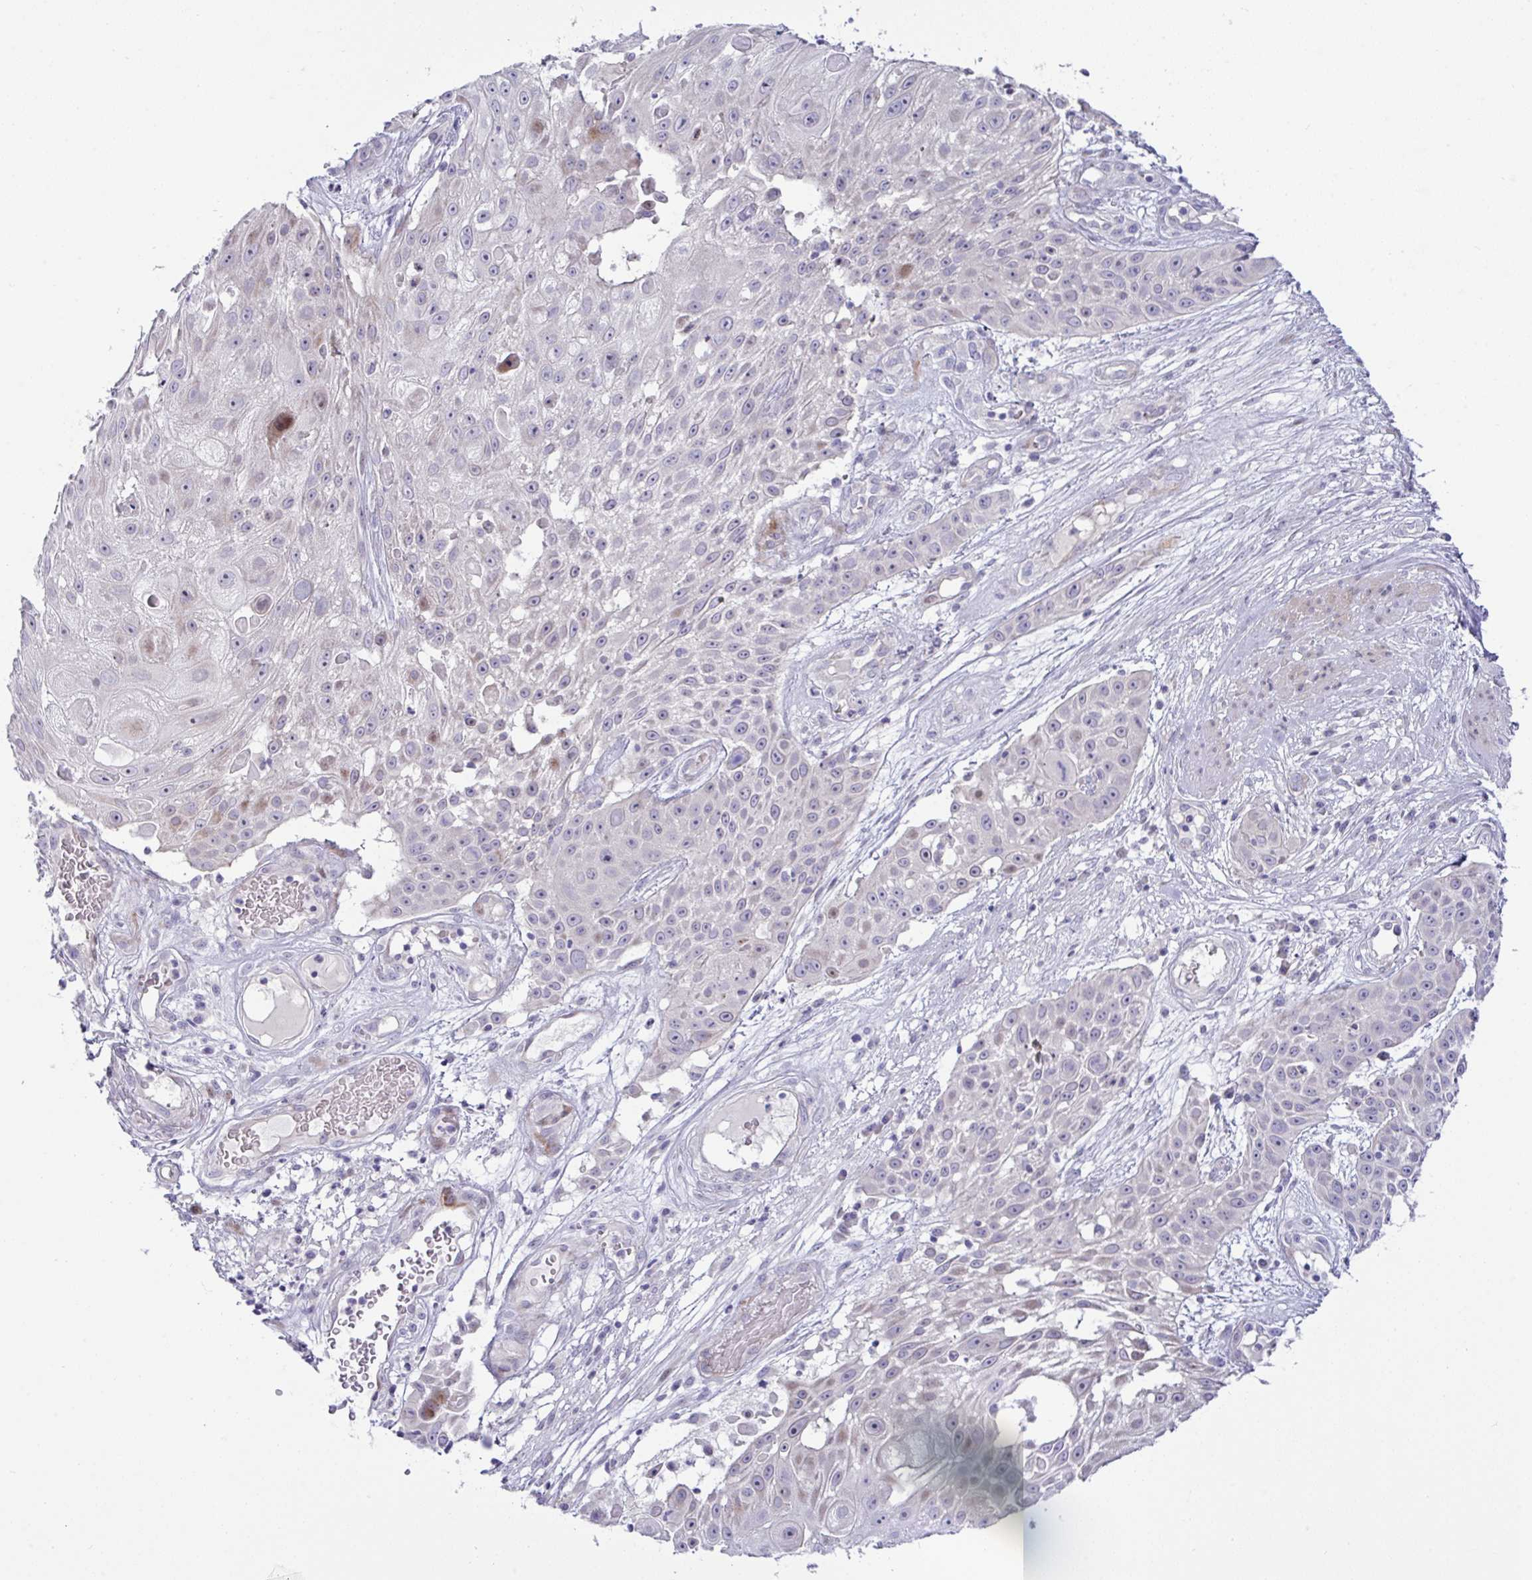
{"staining": {"intensity": "weak", "quantity": "<25%", "location": "cytoplasmic/membranous"}, "tissue": "skin cancer", "cell_type": "Tumor cells", "image_type": "cancer", "snomed": [{"axis": "morphology", "description": "Squamous cell carcinoma, NOS"}, {"axis": "topography", "description": "Skin"}], "caption": "Immunohistochemical staining of skin cancer (squamous cell carcinoma) reveals no significant expression in tumor cells.", "gene": "ZNF713", "patient": {"sex": "female", "age": 86}}